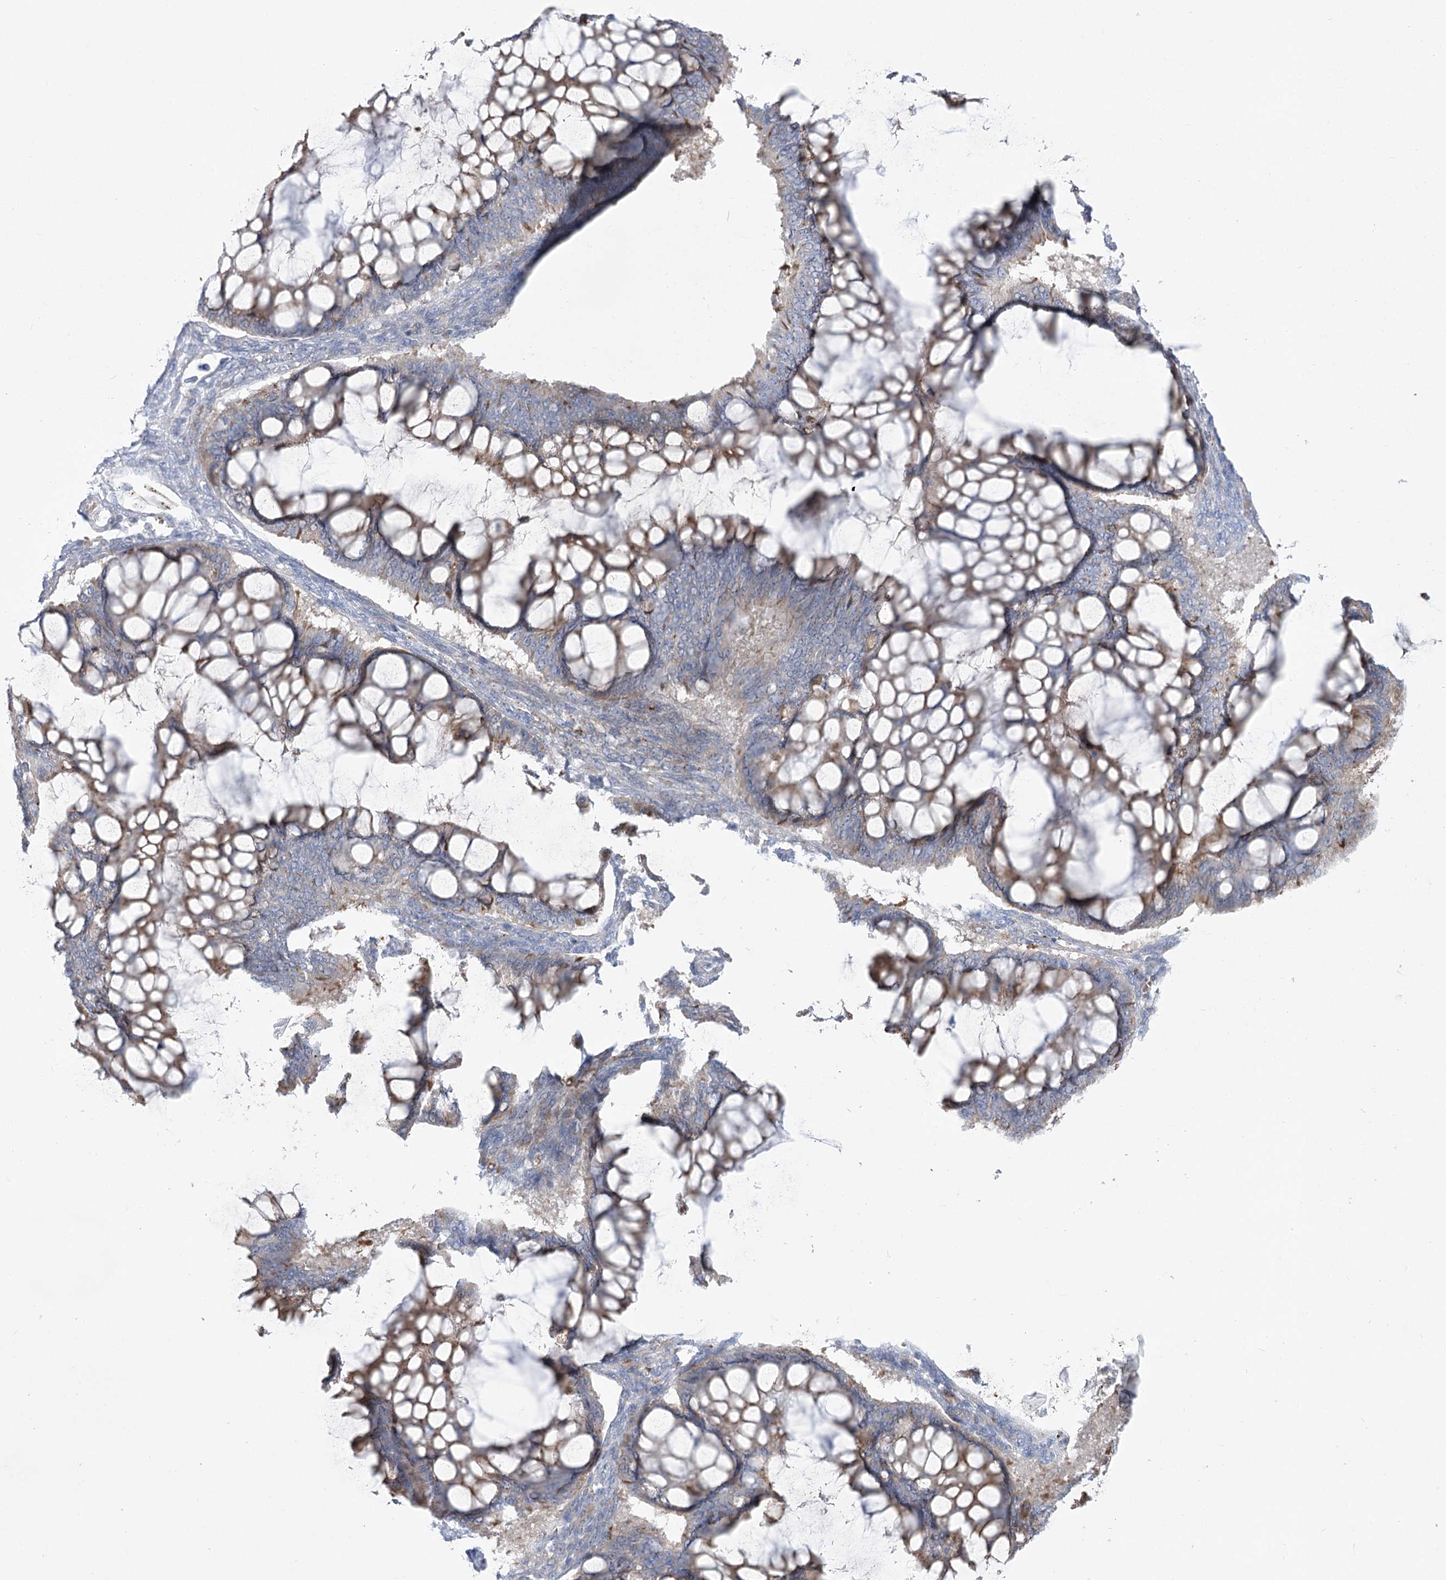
{"staining": {"intensity": "moderate", "quantity": "25%-75%", "location": "cytoplasmic/membranous"}, "tissue": "ovarian cancer", "cell_type": "Tumor cells", "image_type": "cancer", "snomed": [{"axis": "morphology", "description": "Cystadenocarcinoma, mucinous, NOS"}, {"axis": "topography", "description": "Ovary"}], "caption": "Immunohistochemistry micrograph of neoplastic tissue: human mucinous cystadenocarcinoma (ovarian) stained using immunohistochemistry exhibits medium levels of moderate protein expression localized specifically in the cytoplasmic/membranous of tumor cells, appearing as a cytoplasmic/membranous brown color.", "gene": "SIAE", "patient": {"sex": "female", "age": 73}}